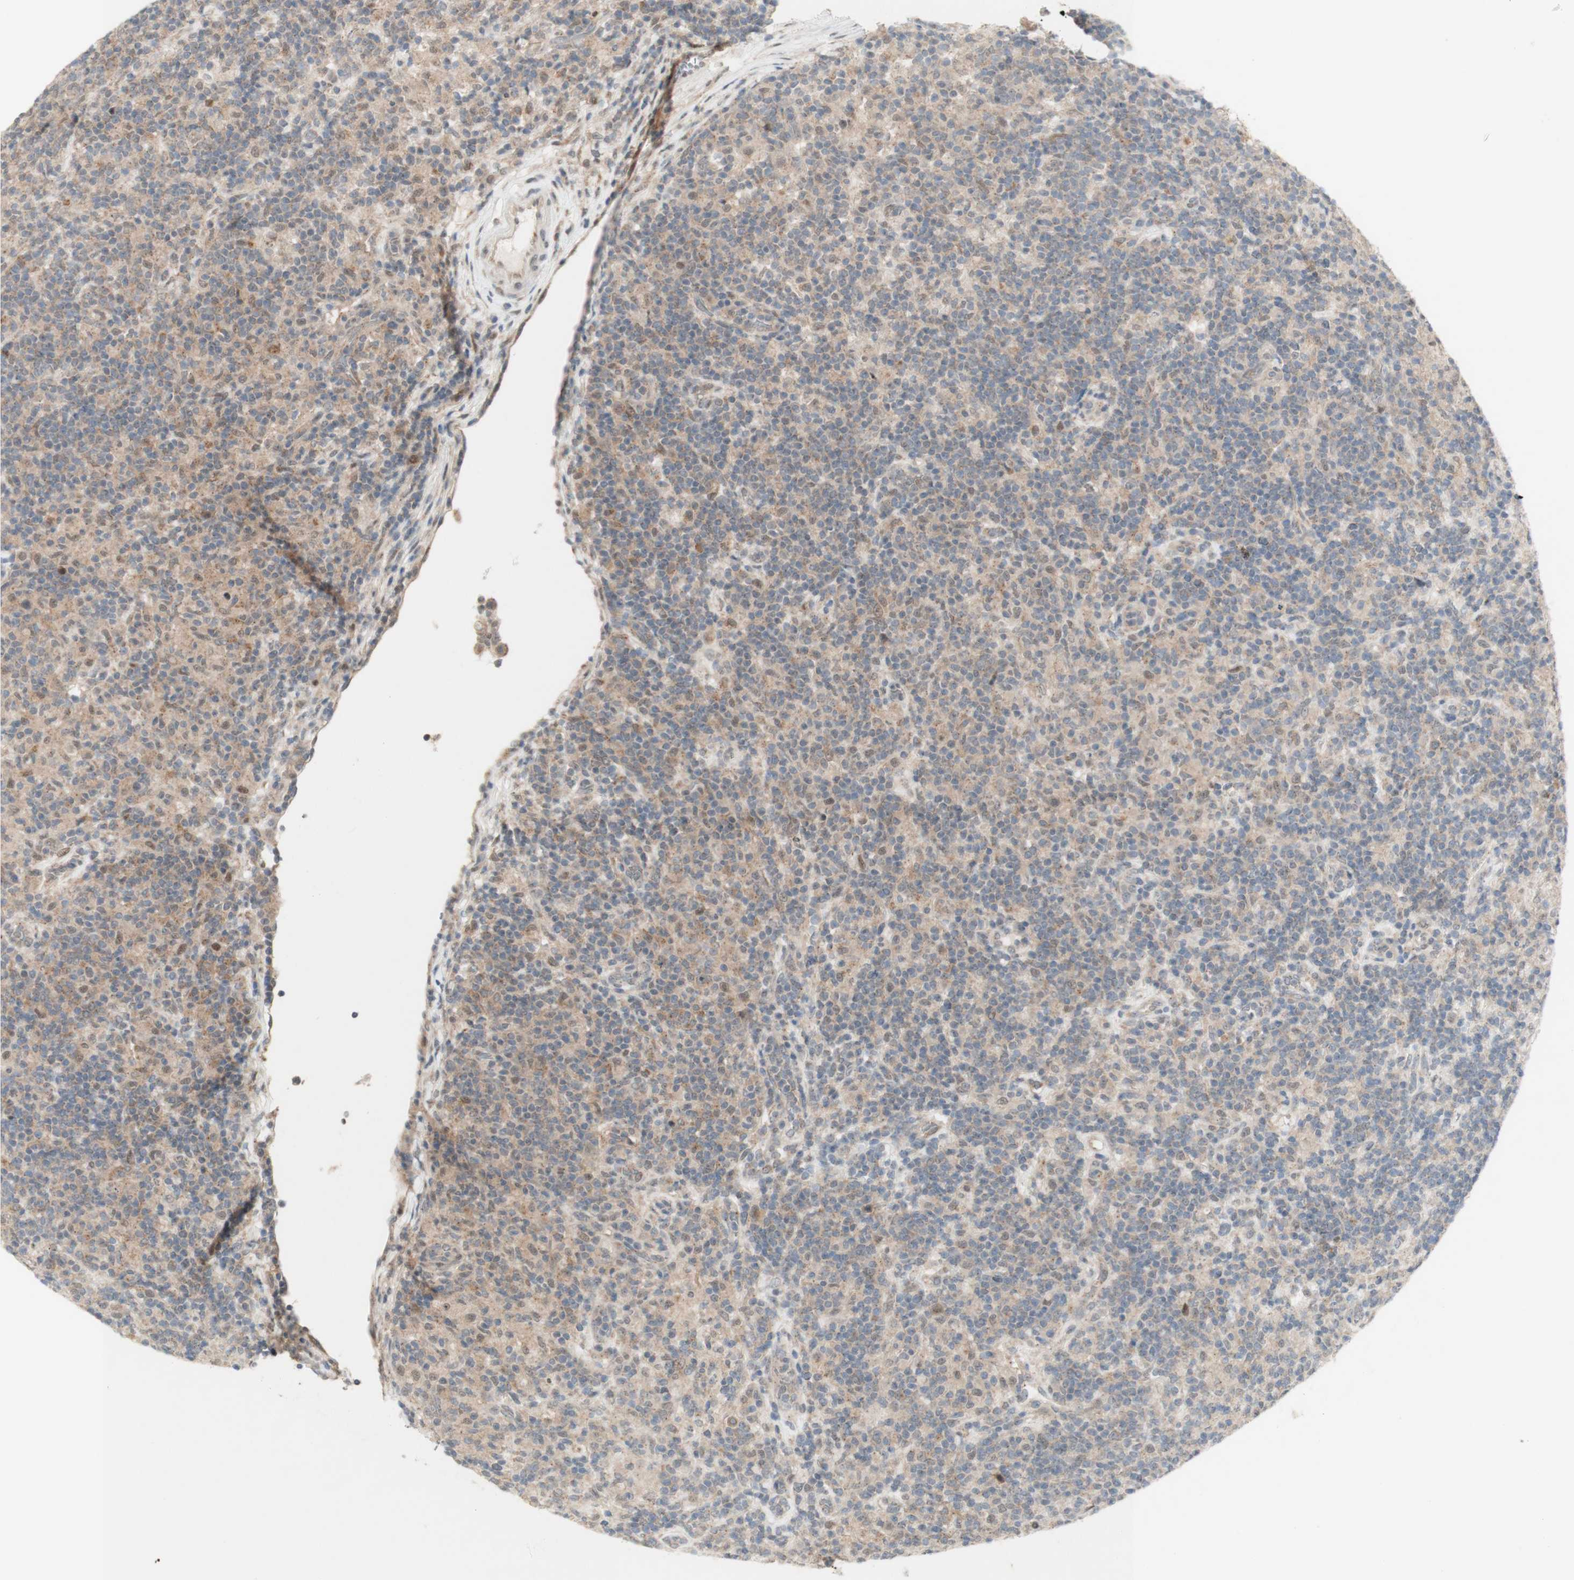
{"staining": {"intensity": "weak", "quantity": "25%-75%", "location": "cytoplasmic/membranous"}, "tissue": "lymphoma", "cell_type": "Tumor cells", "image_type": "cancer", "snomed": [{"axis": "morphology", "description": "Hodgkin's disease, NOS"}, {"axis": "topography", "description": "Lymph node"}], "caption": "A brown stain shows weak cytoplasmic/membranous positivity of a protein in Hodgkin's disease tumor cells.", "gene": "CYLD", "patient": {"sex": "male", "age": 70}}